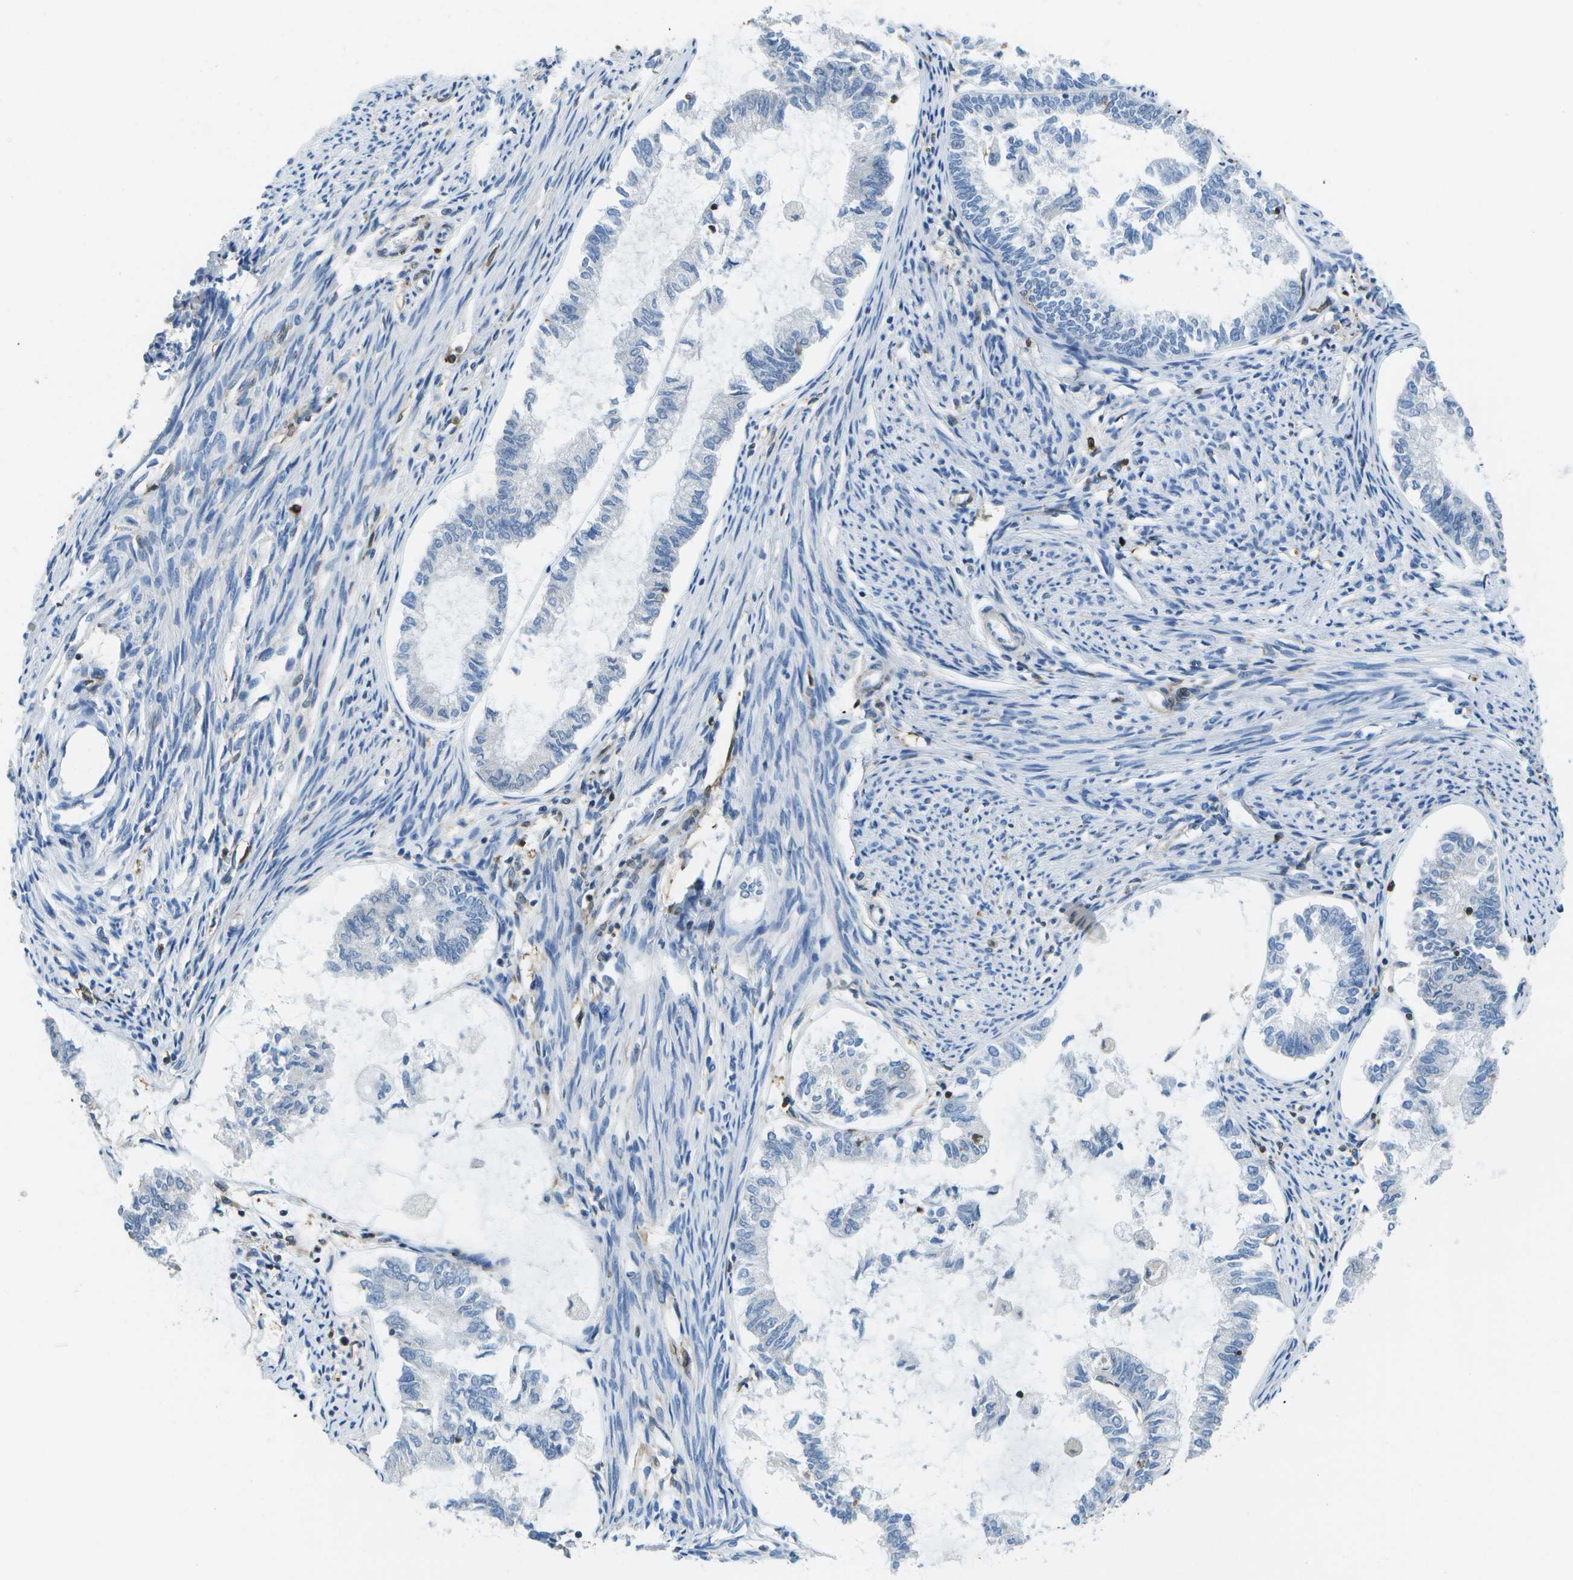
{"staining": {"intensity": "negative", "quantity": "none", "location": "none"}, "tissue": "endometrial cancer", "cell_type": "Tumor cells", "image_type": "cancer", "snomed": [{"axis": "morphology", "description": "Adenocarcinoma, NOS"}, {"axis": "topography", "description": "Endometrium"}], "caption": "Adenocarcinoma (endometrial) was stained to show a protein in brown. There is no significant staining in tumor cells.", "gene": "RCSD1", "patient": {"sex": "female", "age": 86}}